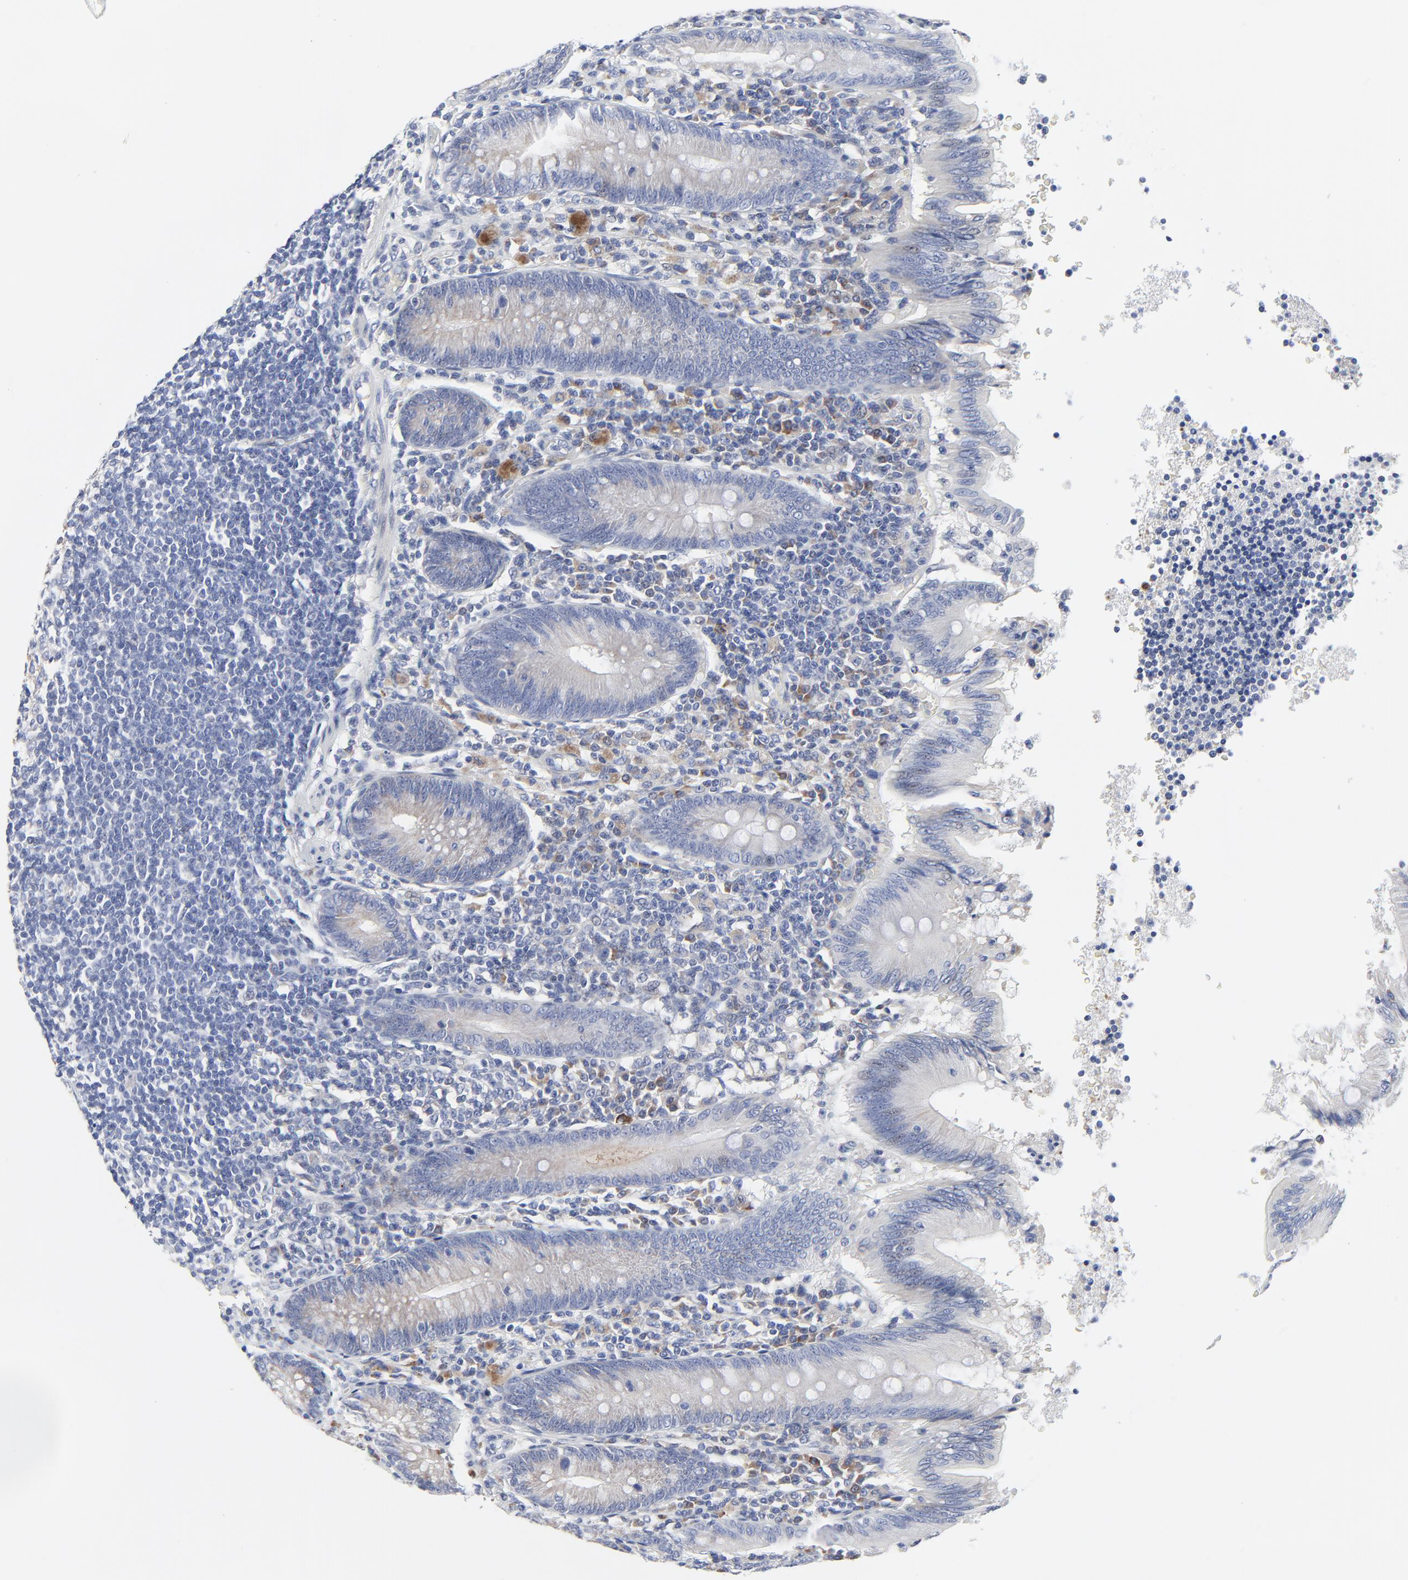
{"staining": {"intensity": "negative", "quantity": "none", "location": "none"}, "tissue": "appendix", "cell_type": "Glandular cells", "image_type": "normal", "snomed": [{"axis": "morphology", "description": "Normal tissue, NOS"}, {"axis": "morphology", "description": "Inflammation, NOS"}, {"axis": "topography", "description": "Appendix"}], "caption": "This is an IHC image of unremarkable appendix. There is no positivity in glandular cells.", "gene": "NLGN3", "patient": {"sex": "male", "age": 46}}